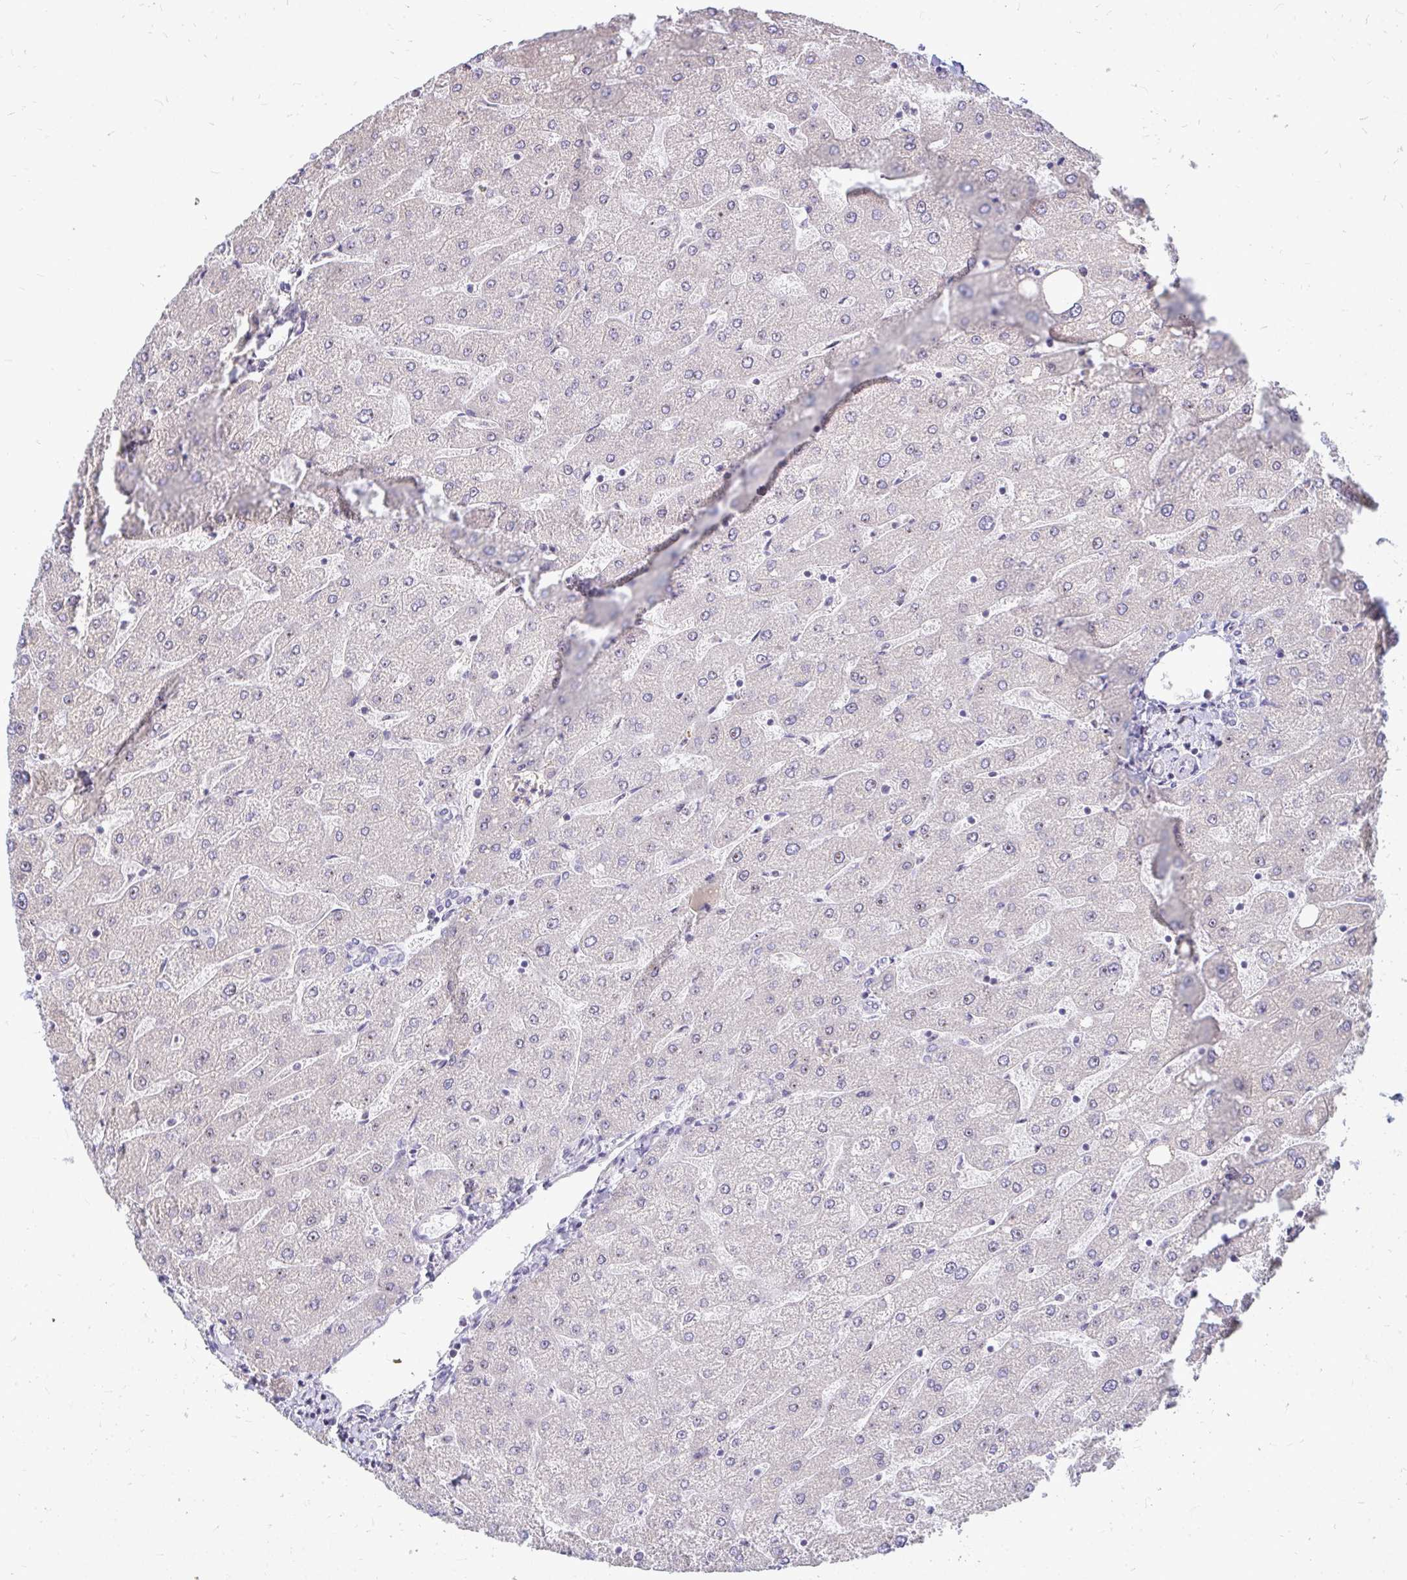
{"staining": {"intensity": "negative", "quantity": "none", "location": "none"}, "tissue": "liver", "cell_type": "Cholangiocytes", "image_type": "normal", "snomed": [{"axis": "morphology", "description": "Normal tissue, NOS"}, {"axis": "topography", "description": "Liver"}], "caption": "Immunohistochemistry (IHC) of benign liver exhibits no staining in cholangiocytes.", "gene": "FAM9A", "patient": {"sex": "male", "age": 67}}